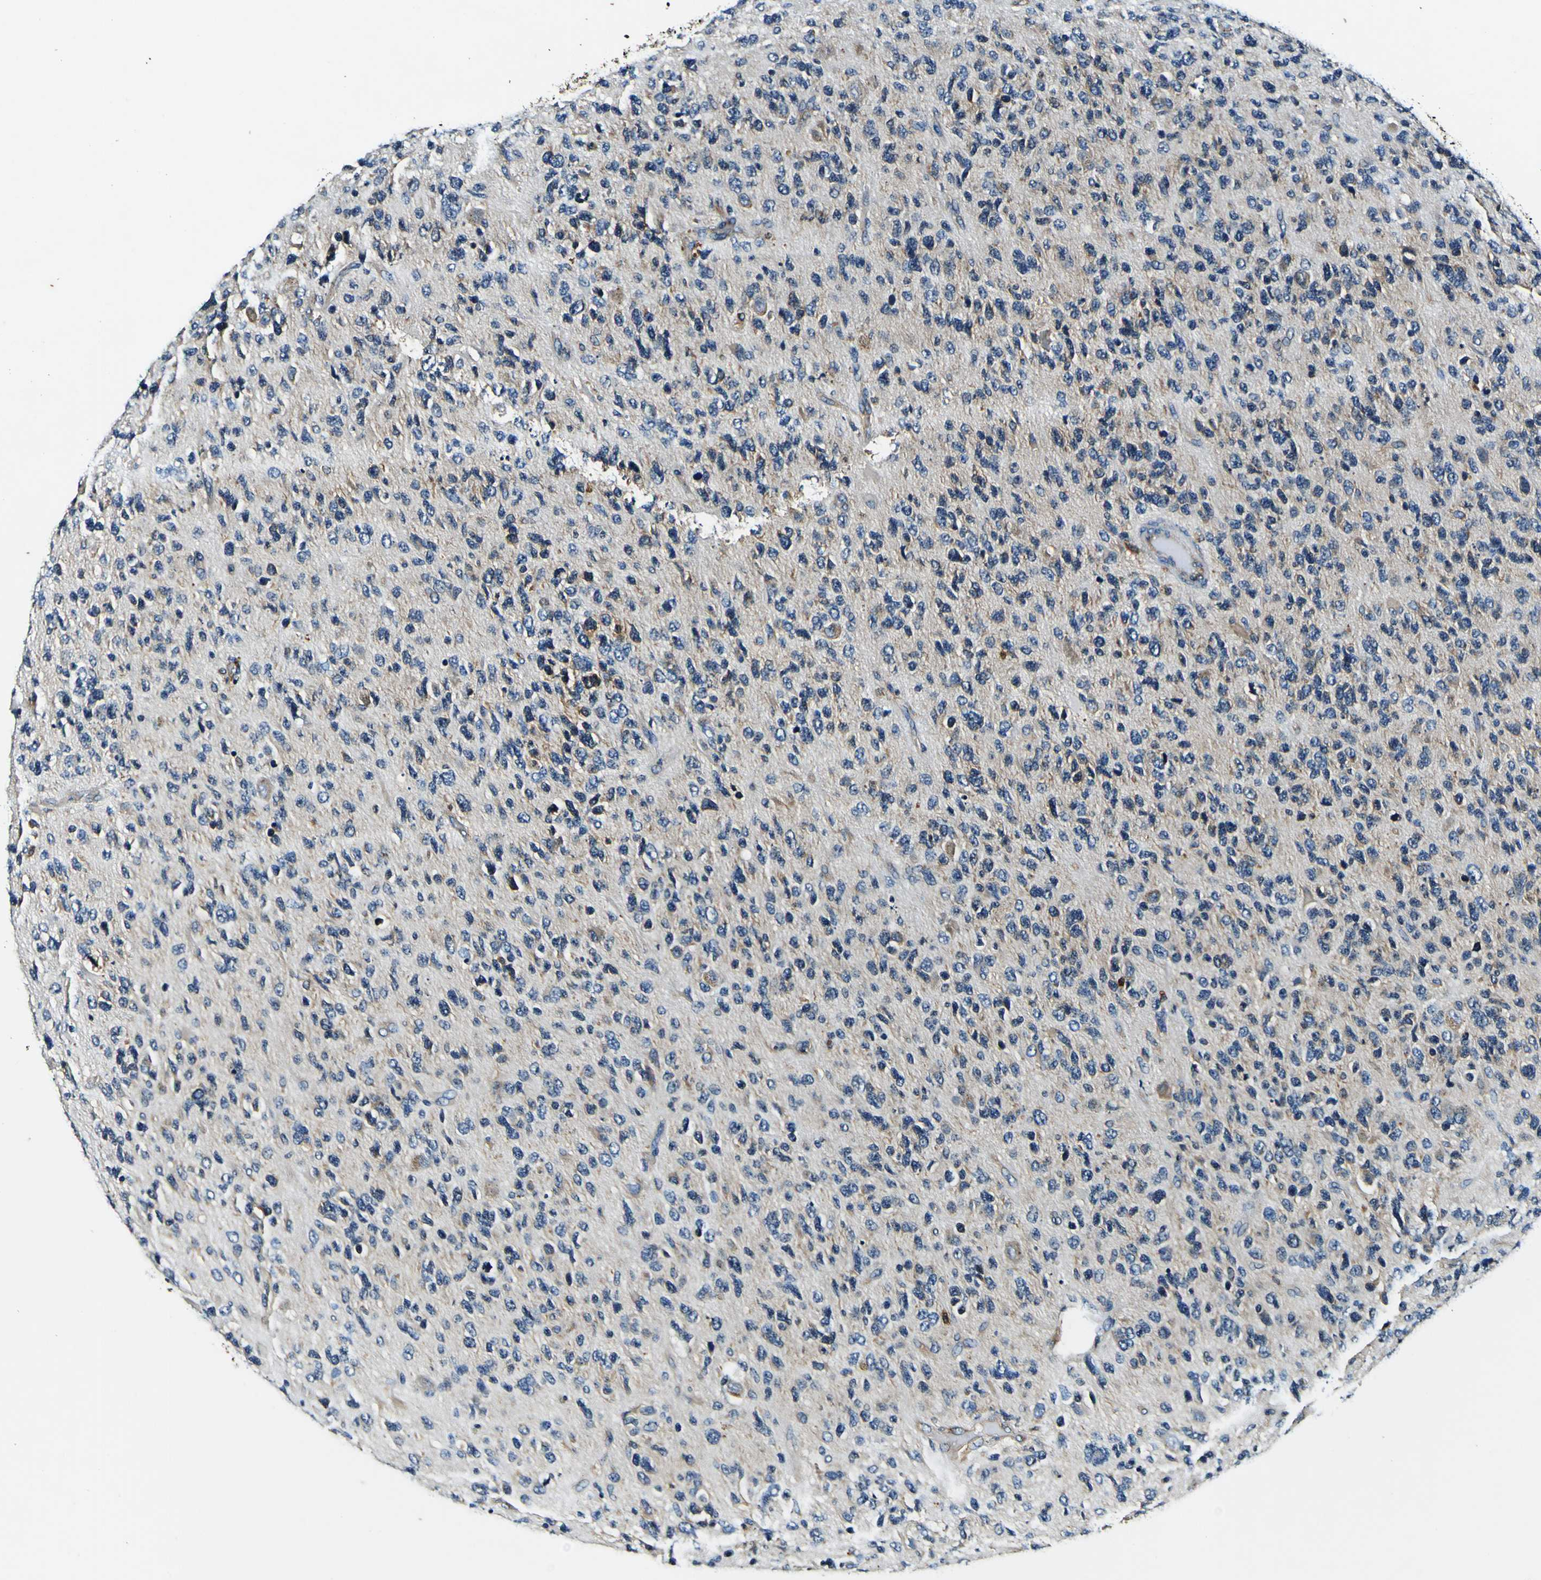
{"staining": {"intensity": "moderate", "quantity": "<25%", "location": "cytoplasmic/membranous"}, "tissue": "glioma", "cell_type": "Tumor cells", "image_type": "cancer", "snomed": [{"axis": "morphology", "description": "Glioma, malignant, High grade"}, {"axis": "topography", "description": "Brain"}], "caption": "Immunohistochemistry of glioma shows low levels of moderate cytoplasmic/membranous staining in approximately <25% of tumor cells. Using DAB (brown) and hematoxylin (blue) stains, captured at high magnification using brightfield microscopy.", "gene": "RHOT2", "patient": {"sex": "female", "age": 58}}